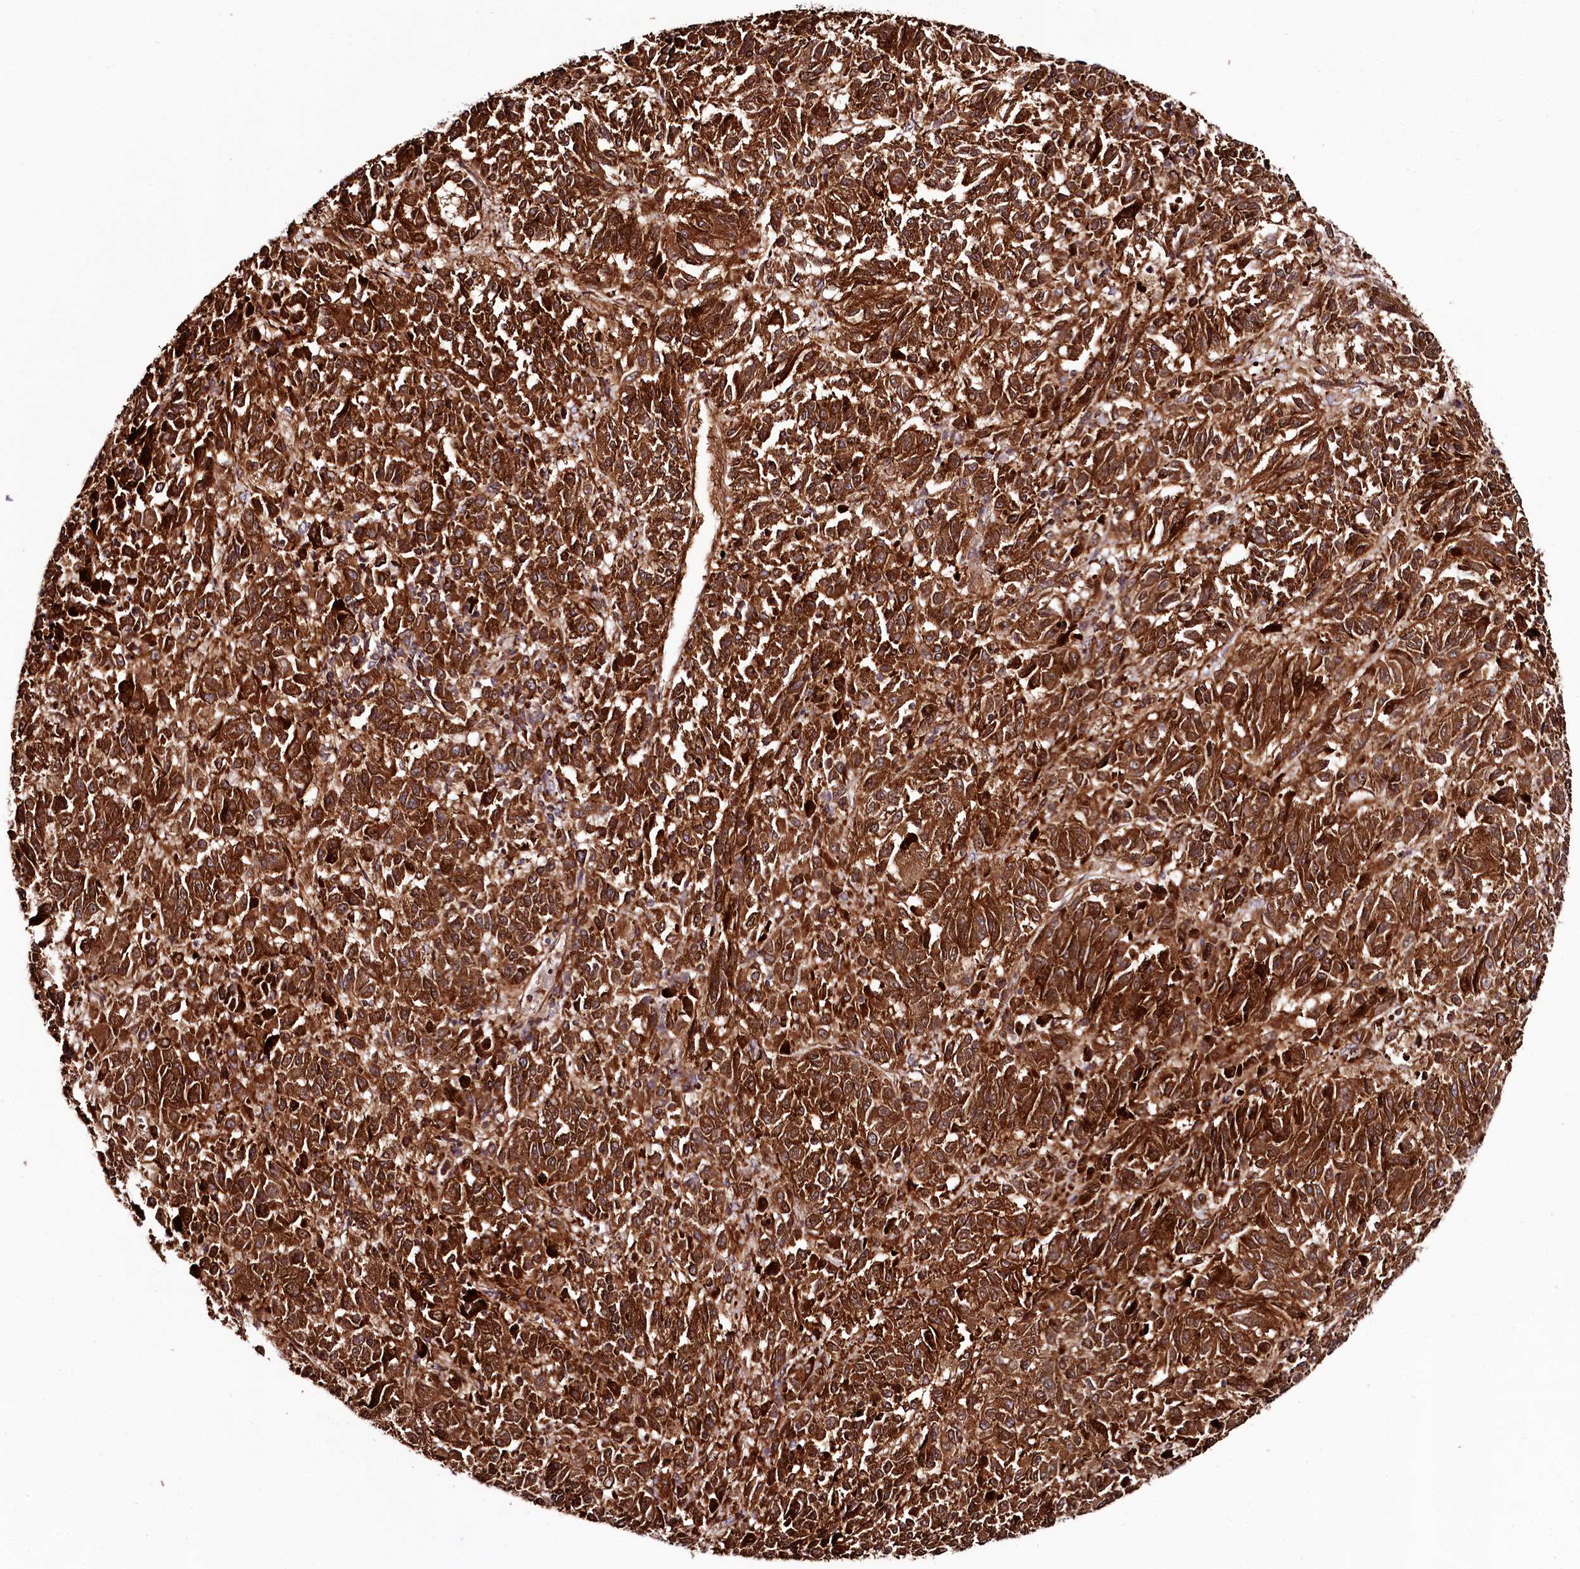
{"staining": {"intensity": "strong", "quantity": ">75%", "location": "cytoplasmic/membranous"}, "tissue": "melanoma", "cell_type": "Tumor cells", "image_type": "cancer", "snomed": [{"axis": "morphology", "description": "Malignant melanoma, Metastatic site"}, {"axis": "topography", "description": "Lung"}], "caption": "Malignant melanoma (metastatic site) stained with DAB (3,3'-diaminobenzidine) IHC shows high levels of strong cytoplasmic/membranous positivity in approximately >75% of tumor cells. The staining was performed using DAB (3,3'-diaminobenzidine) to visualize the protein expression in brown, while the nuclei were stained in blue with hematoxylin (Magnification: 20x).", "gene": "KIF14", "patient": {"sex": "male", "age": 64}}